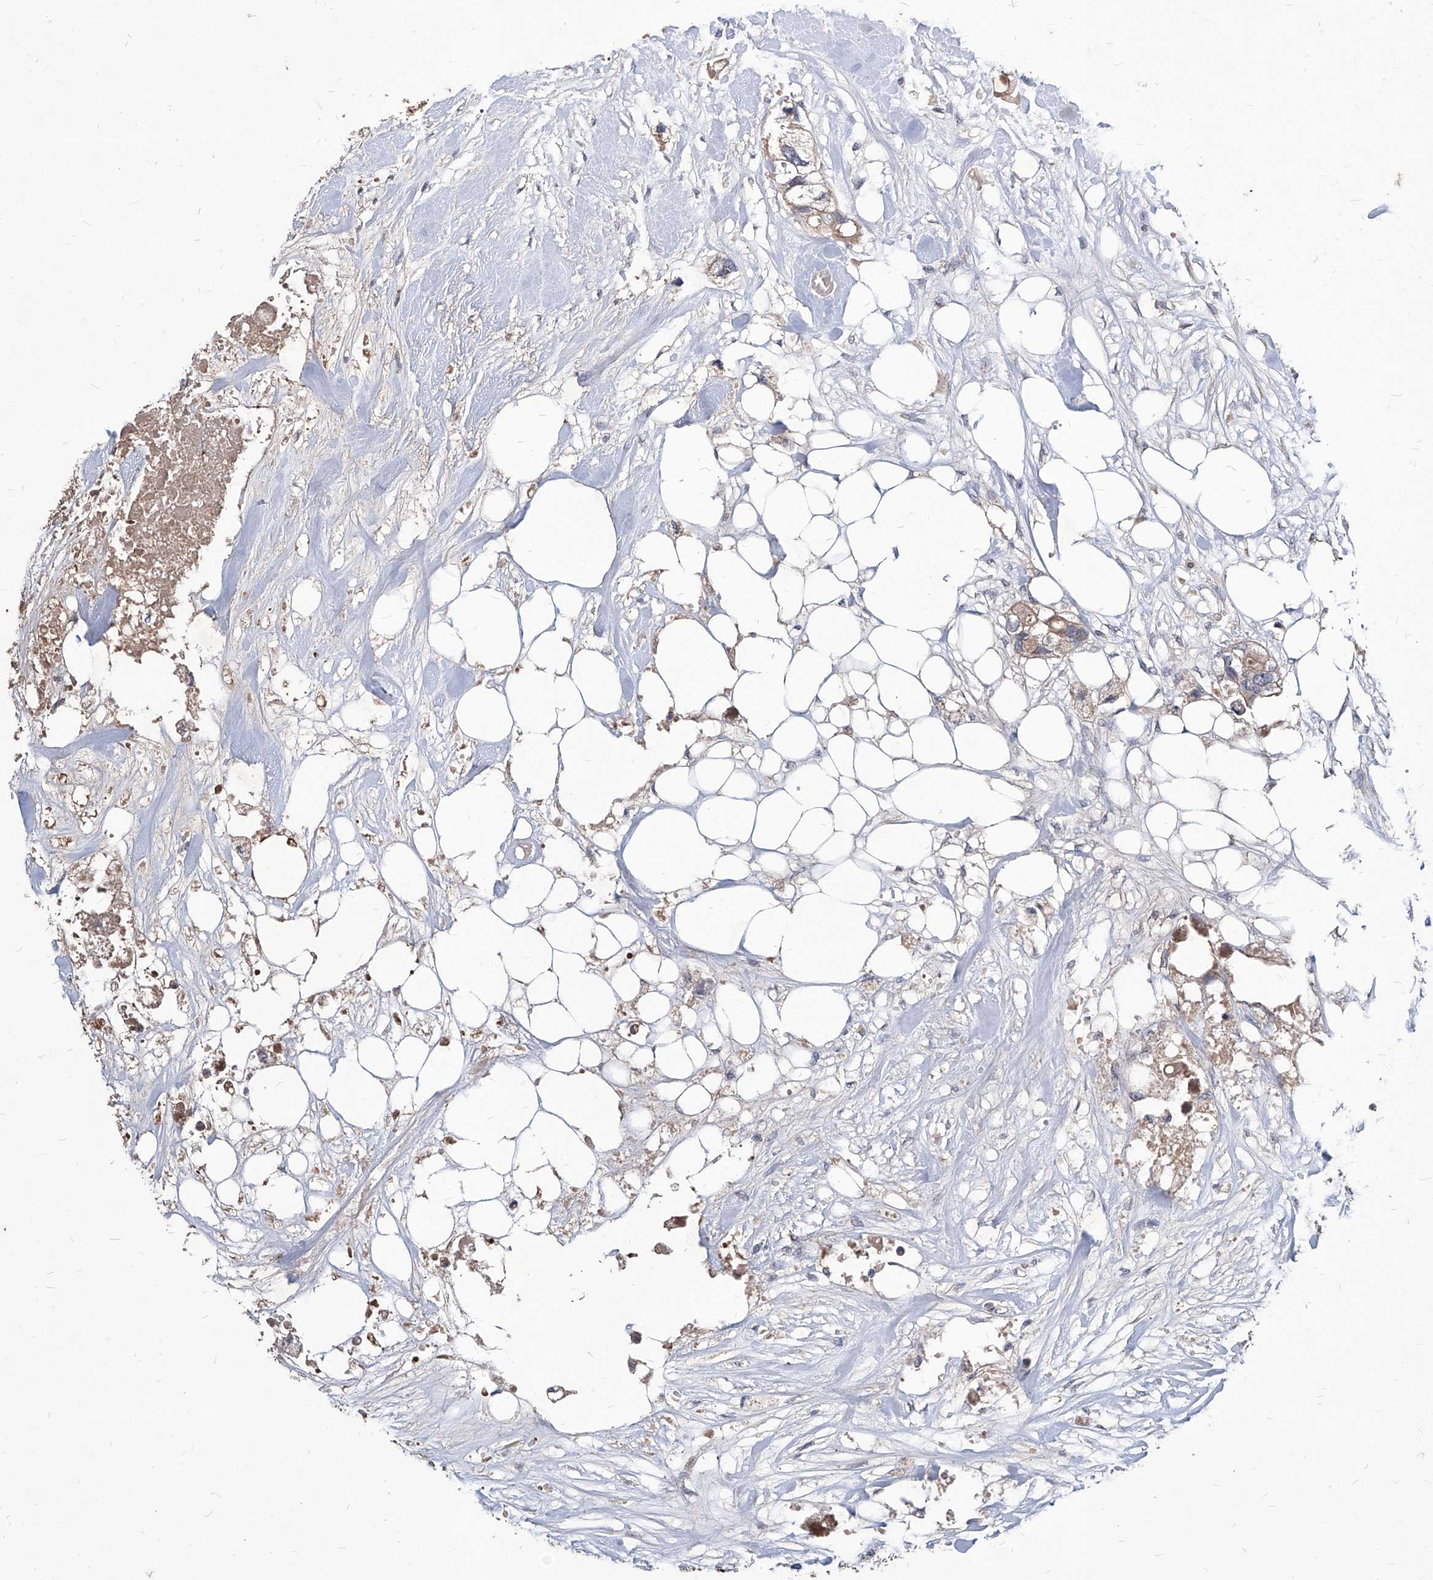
{"staining": {"intensity": "weak", "quantity": "<25%", "location": "cytoplasmic/membranous"}, "tissue": "colorectal cancer", "cell_type": "Tumor cells", "image_type": "cancer", "snomed": [{"axis": "morphology", "description": "Adenocarcinoma, NOS"}, {"axis": "topography", "description": "Colon"}], "caption": "IHC image of neoplastic tissue: human adenocarcinoma (colorectal) stained with DAB (3,3'-diaminobenzidine) shows no significant protein staining in tumor cells. (DAB (3,3'-diaminobenzidine) IHC with hematoxylin counter stain).", "gene": "SYNGR1", "patient": {"sex": "female", "age": 57}}